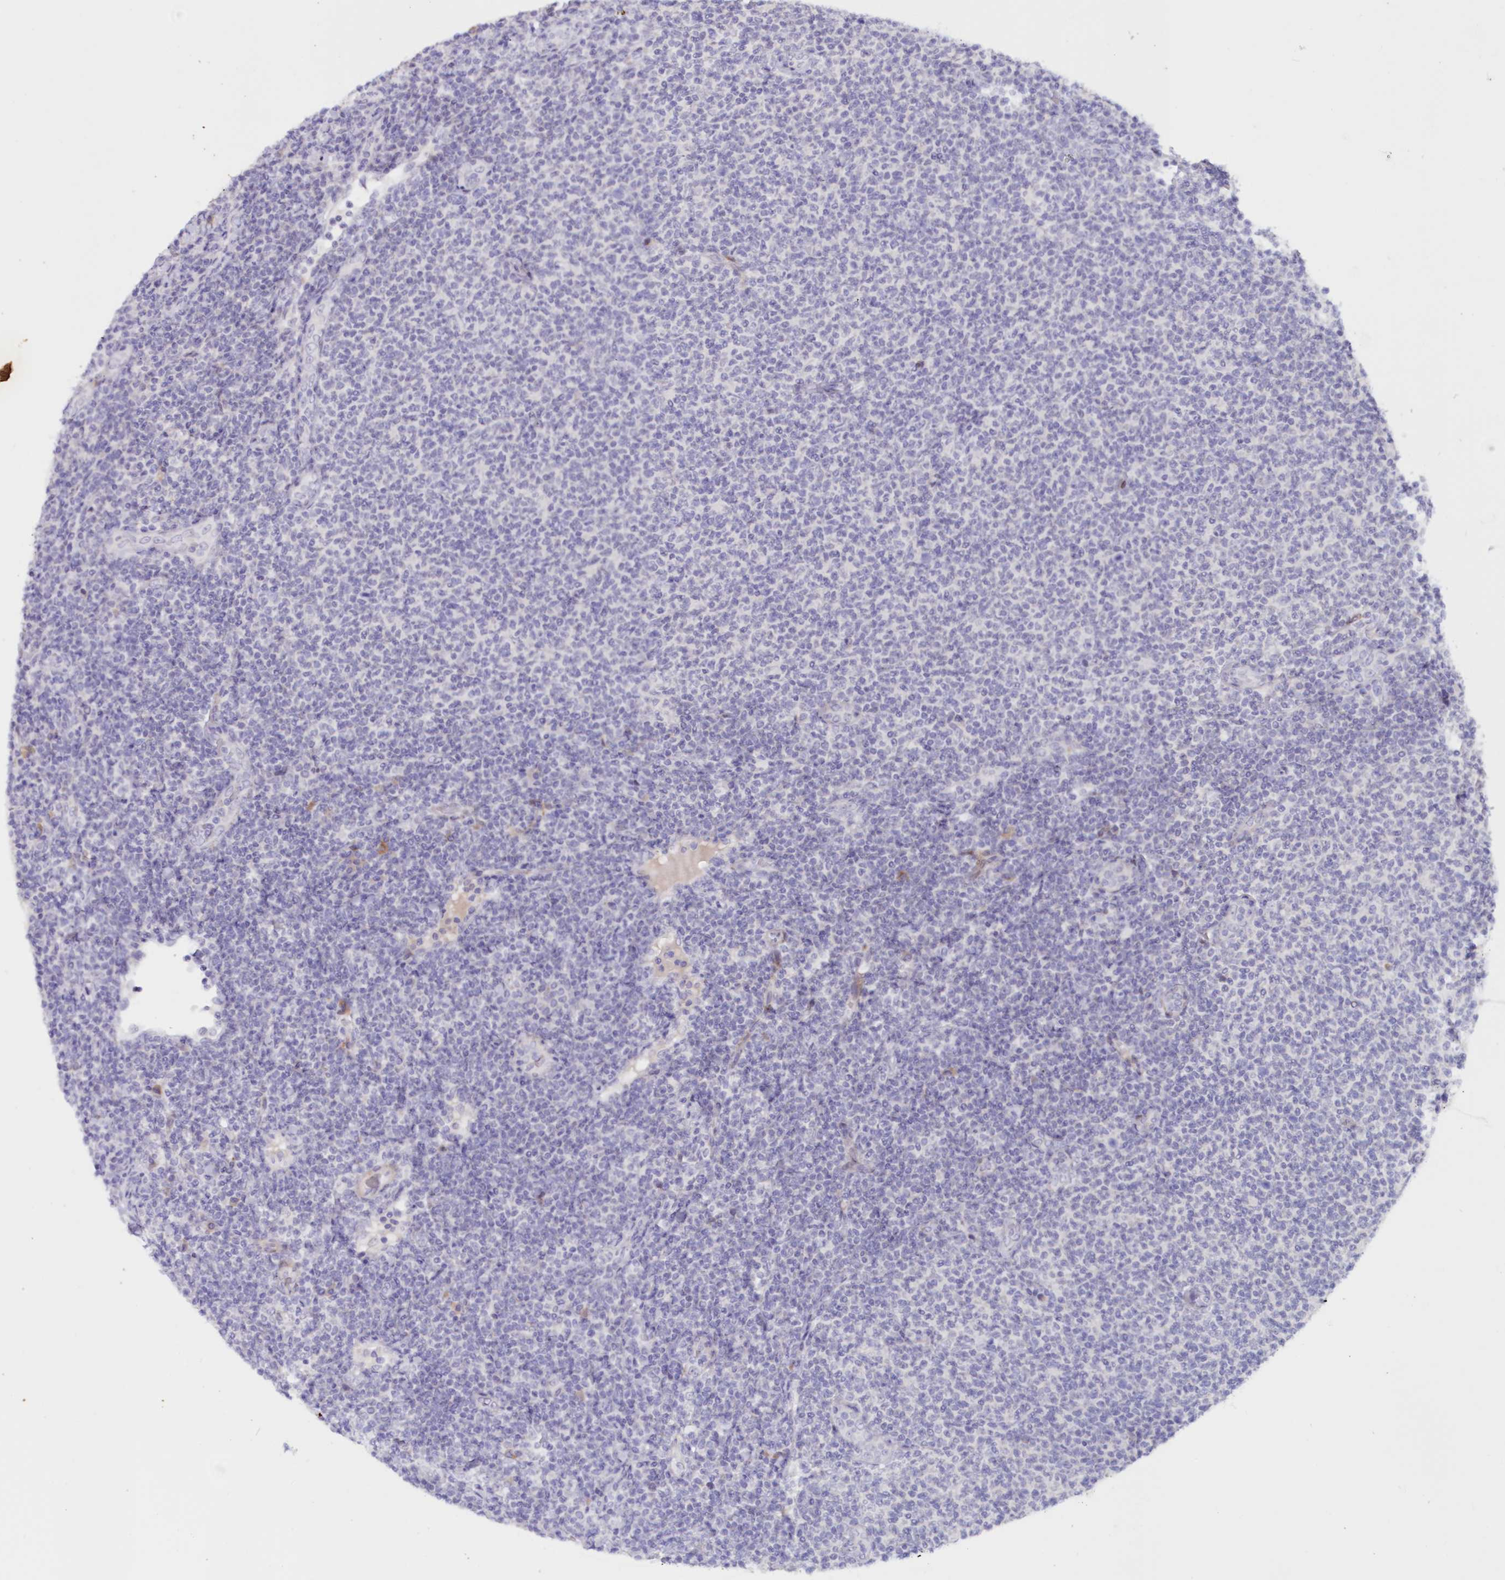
{"staining": {"intensity": "negative", "quantity": "none", "location": "none"}, "tissue": "lymphoma", "cell_type": "Tumor cells", "image_type": "cancer", "snomed": [{"axis": "morphology", "description": "Malignant lymphoma, non-Hodgkin's type, Low grade"}, {"axis": "topography", "description": "Lymph node"}], "caption": "A photomicrograph of malignant lymphoma, non-Hodgkin's type (low-grade) stained for a protein shows no brown staining in tumor cells. (DAB immunohistochemistry (IHC), high magnification).", "gene": "SNED1", "patient": {"sex": "male", "age": 66}}